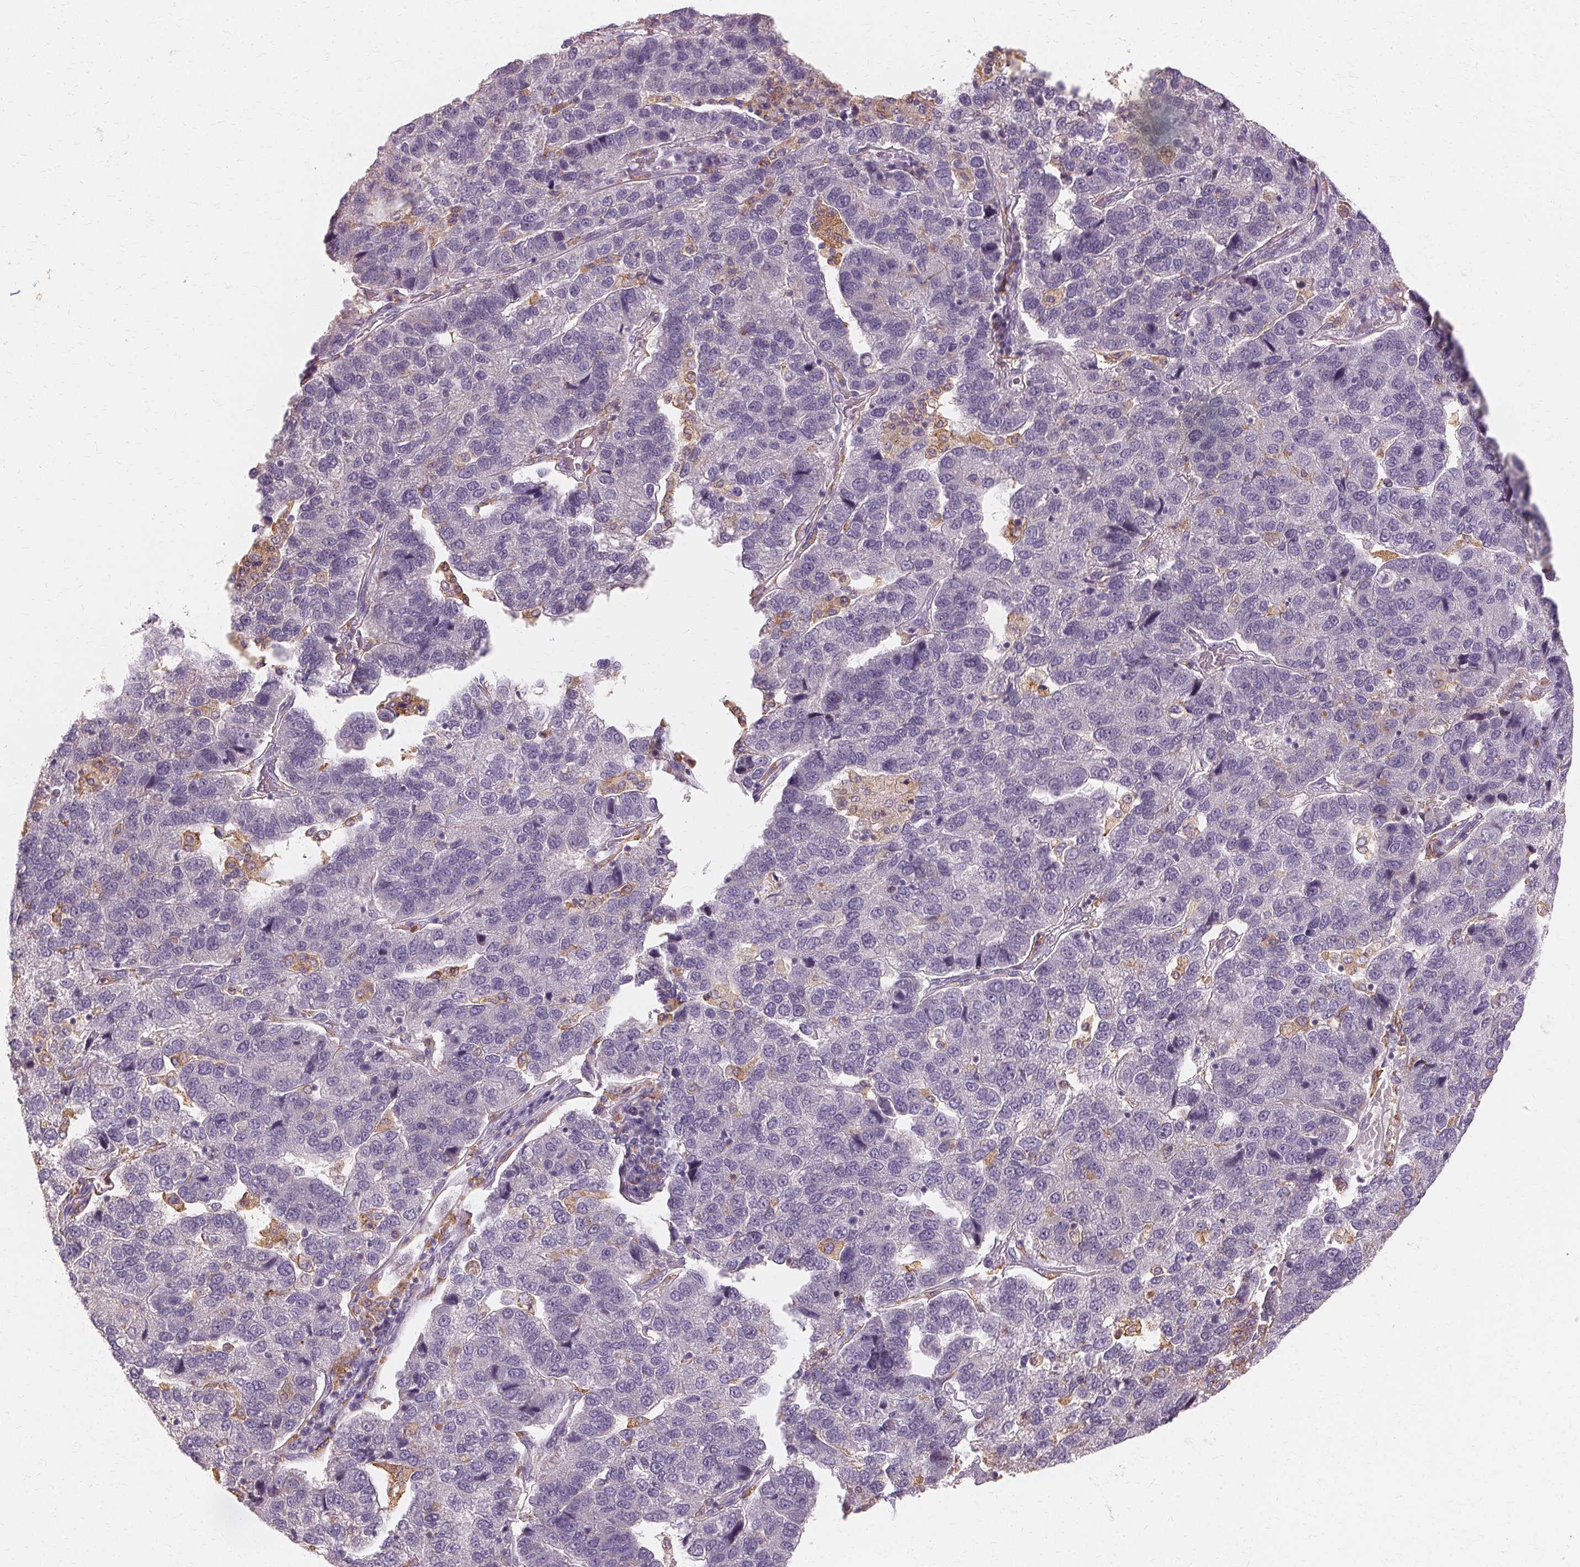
{"staining": {"intensity": "negative", "quantity": "none", "location": "none"}, "tissue": "pancreatic cancer", "cell_type": "Tumor cells", "image_type": "cancer", "snomed": [{"axis": "morphology", "description": "Adenocarcinoma, NOS"}, {"axis": "topography", "description": "Pancreas"}], "caption": "This histopathology image is of pancreatic cancer (adenocarcinoma) stained with immunohistochemistry to label a protein in brown with the nuclei are counter-stained blue. There is no expression in tumor cells.", "gene": "IFNGR1", "patient": {"sex": "female", "age": 61}}